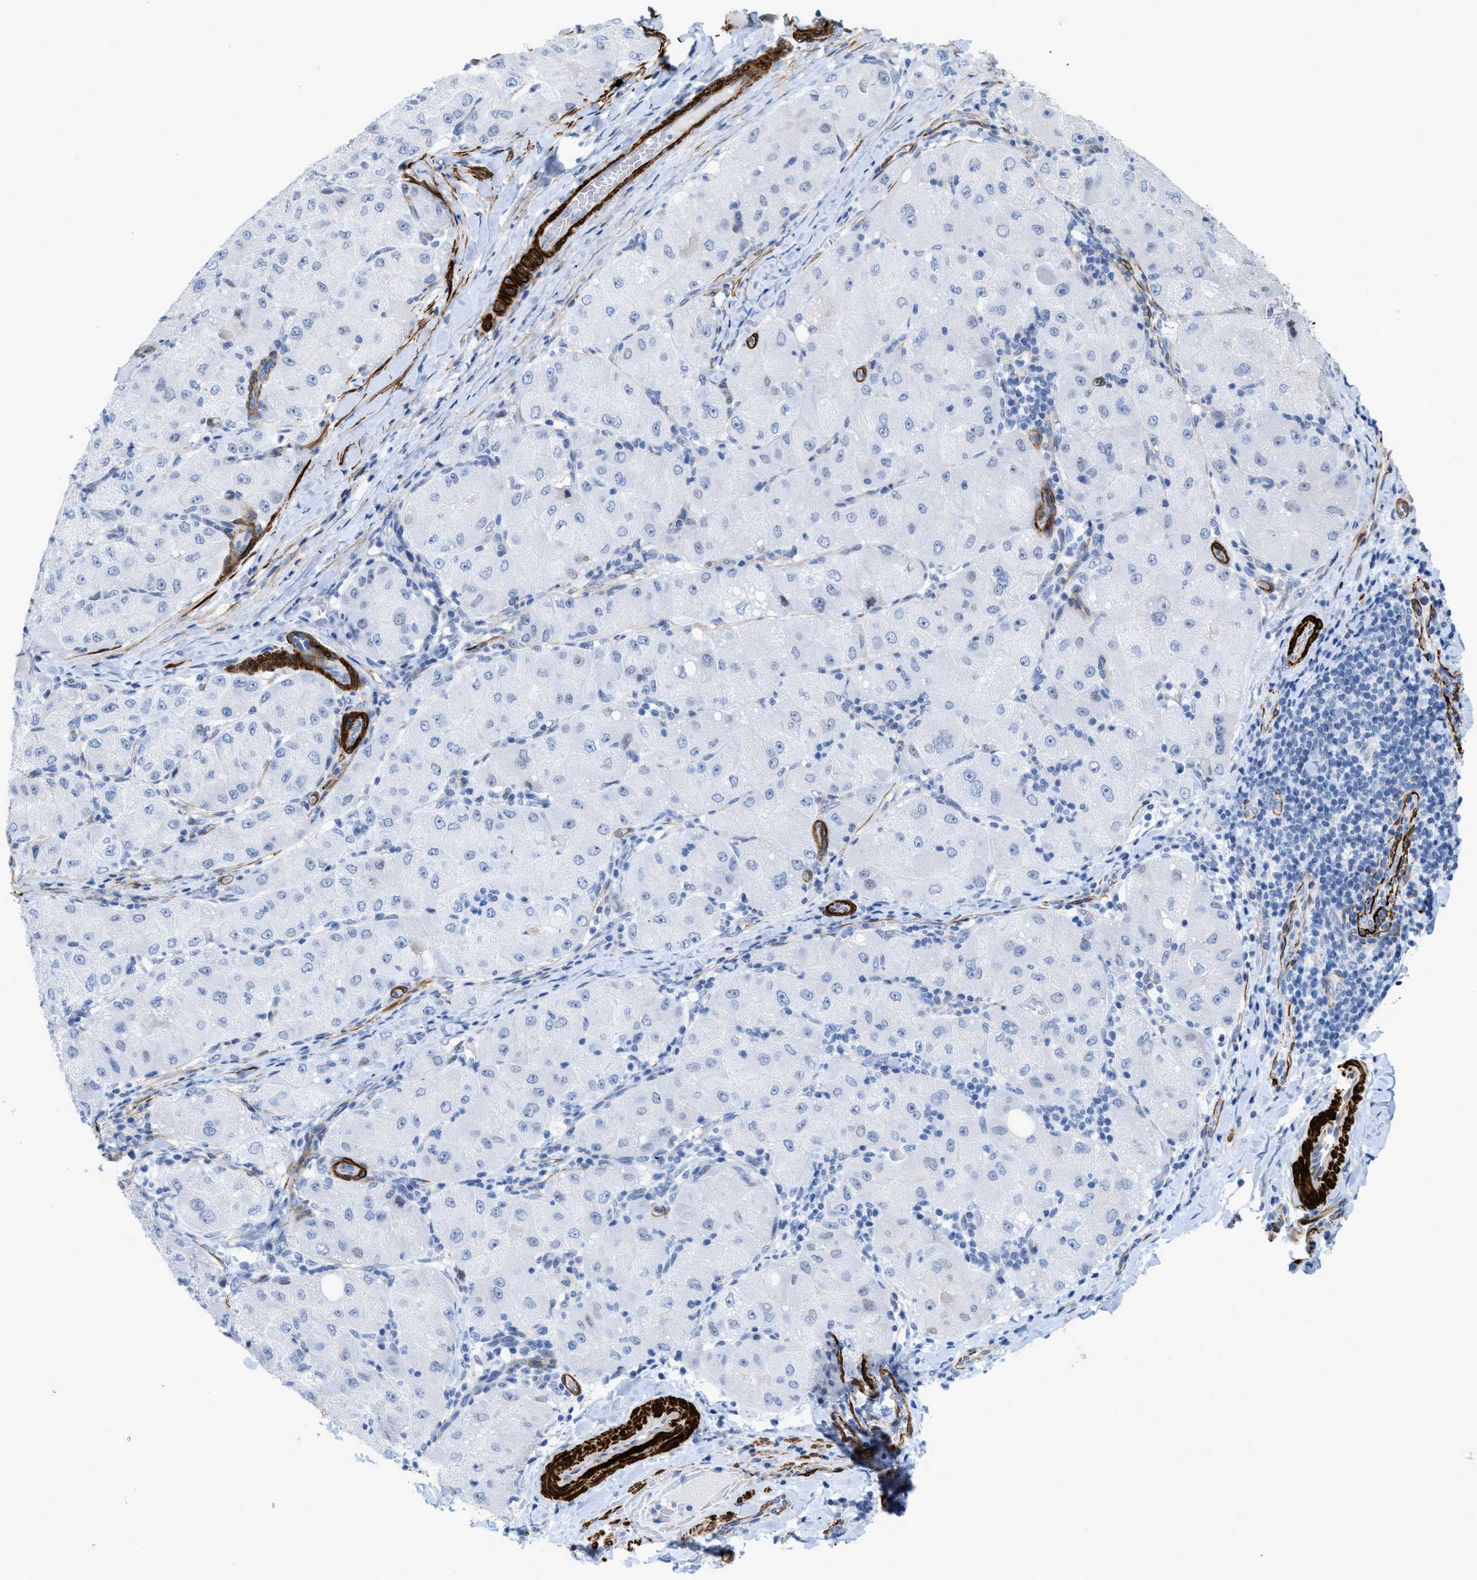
{"staining": {"intensity": "negative", "quantity": "none", "location": "none"}, "tissue": "liver cancer", "cell_type": "Tumor cells", "image_type": "cancer", "snomed": [{"axis": "morphology", "description": "Carcinoma, Hepatocellular, NOS"}, {"axis": "topography", "description": "Liver"}], "caption": "There is no significant expression in tumor cells of liver cancer.", "gene": "TAGLN", "patient": {"sex": "male", "age": 80}}